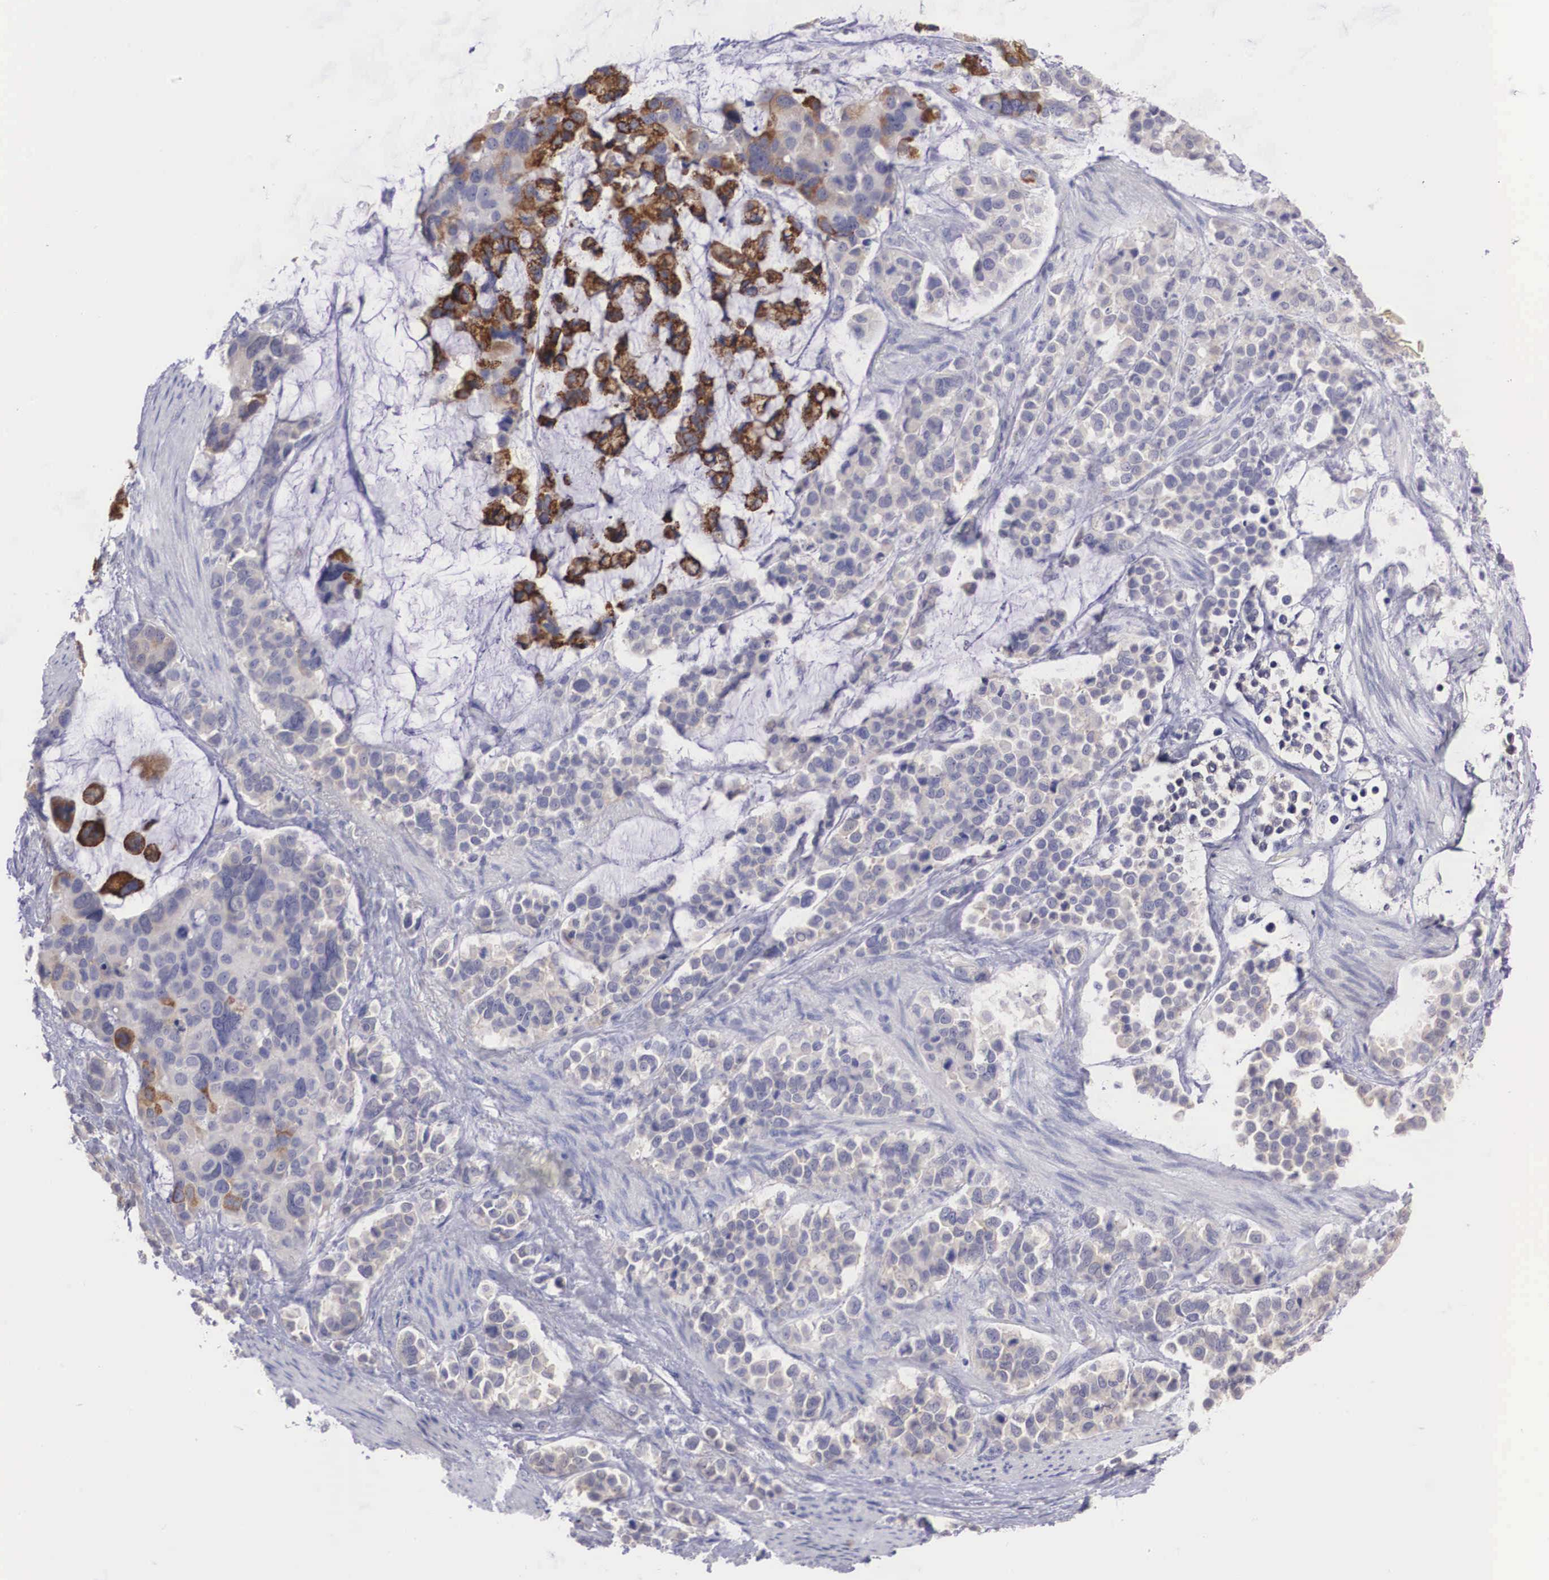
{"staining": {"intensity": "strong", "quantity": "<25%", "location": "cytoplasmic/membranous"}, "tissue": "stomach cancer", "cell_type": "Tumor cells", "image_type": "cancer", "snomed": [{"axis": "morphology", "description": "Adenocarcinoma, NOS"}, {"axis": "topography", "description": "Stomach, upper"}], "caption": "IHC of stomach adenocarcinoma exhibits medium levels of strong cytoplasmic/membranous staining in approximately <25% of tumor cells. (brown staining indicates protein expression, while blue staining denotes nuclei).", "gene": "REPS2", "patient": {"sex": "male", "age": 71}}